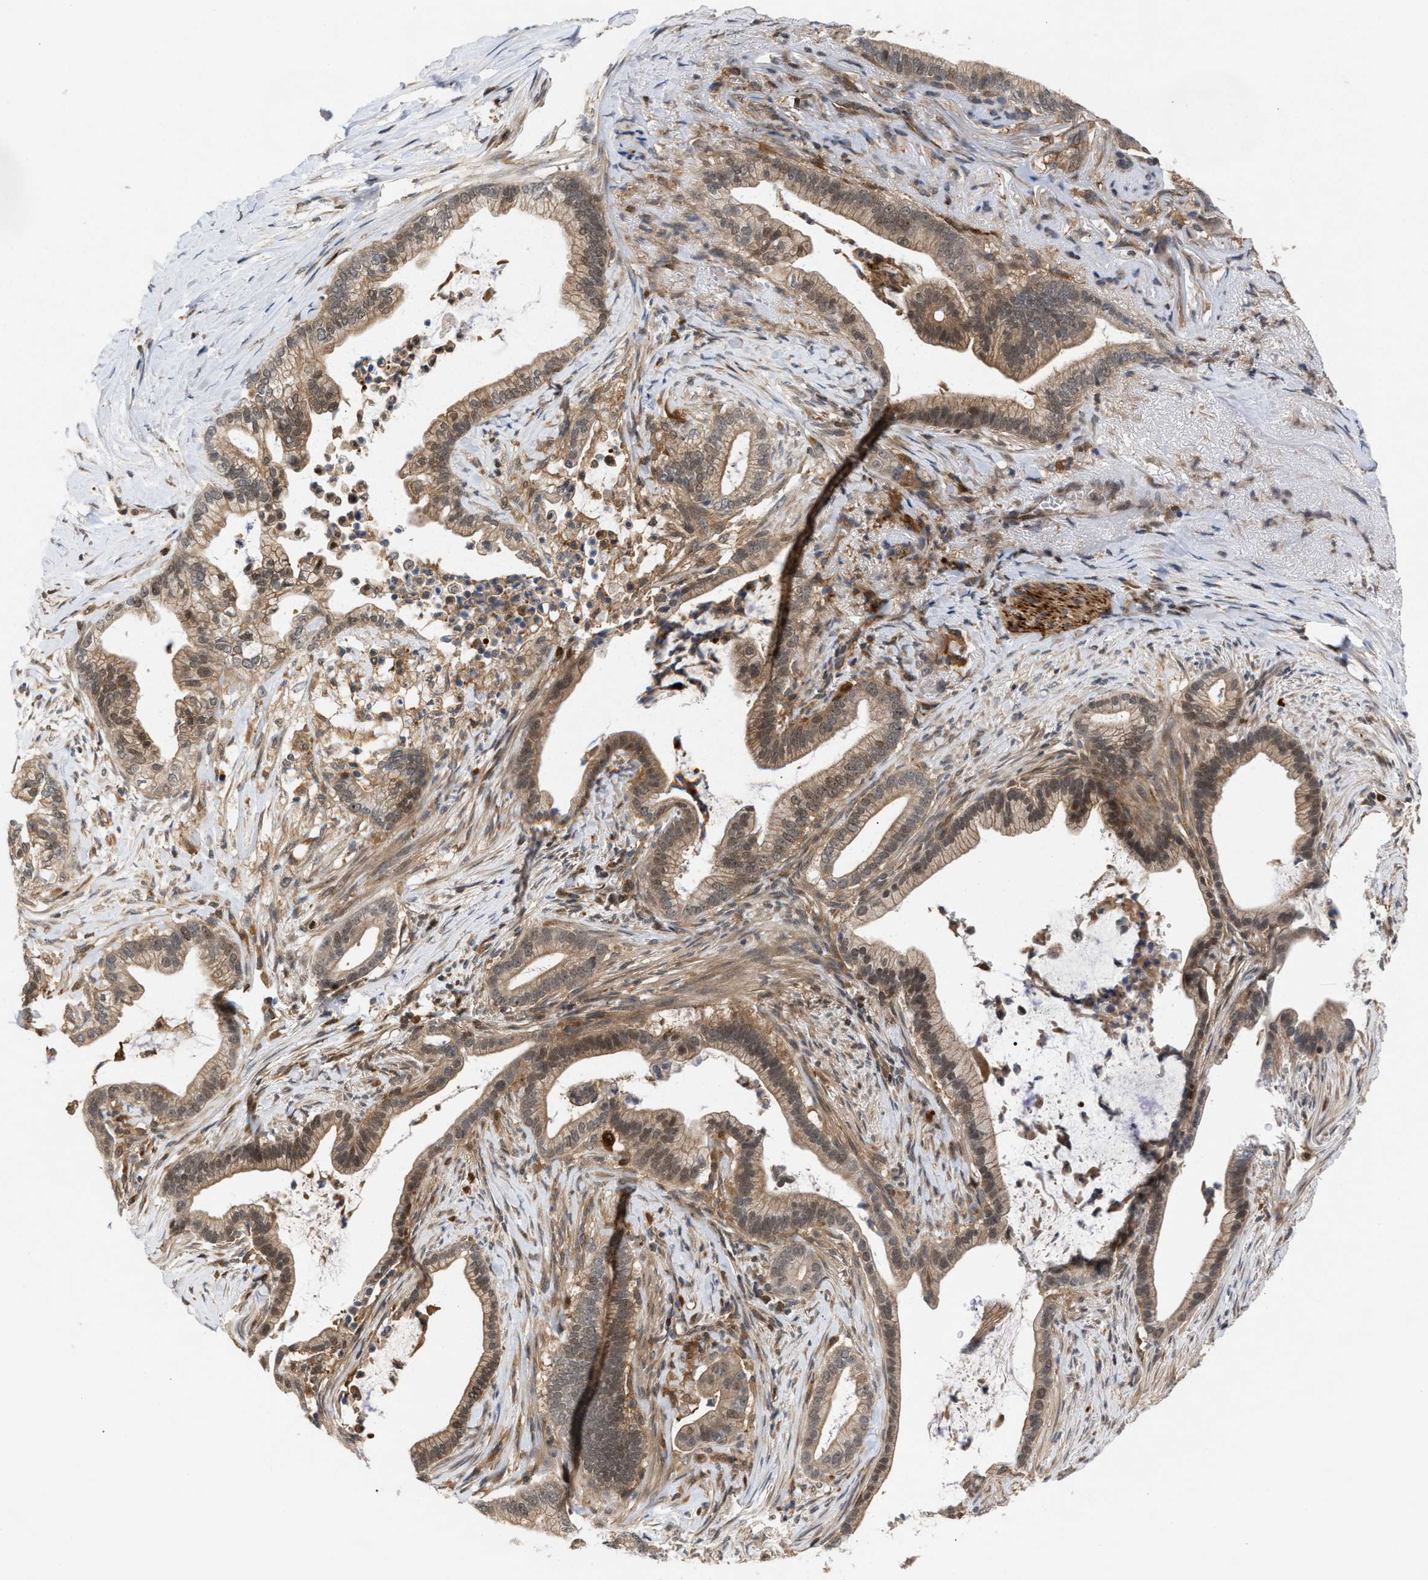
{"staining": {"intensity": "moderate", "quantity": ">75%", "location": "cytoplasmic/membranous,nuclear"}, "tissue": "pancreatic cancer", "cell_type": "Tumor cells", "image_type": "cancer", "snomed": [{"axis": "morphology", "description": "Adenocarcinoma, NOS"}, {"axis": "topography", "description": "Pancreas"}], "caption": "Adenocarcinoma (pancreatic) was stained to show a protein in brown. There is medium levels of moderate cytoplasmic/membranous and nuclear expression in approximately >75% of tumor cells. The protein of interest is stained brown, and the nuclei are stained in blue (DAB IHC with brightfield microscopy, high magnification).", "gene": "GLOD4", "patient": {"sex": "male", "age": 69}}